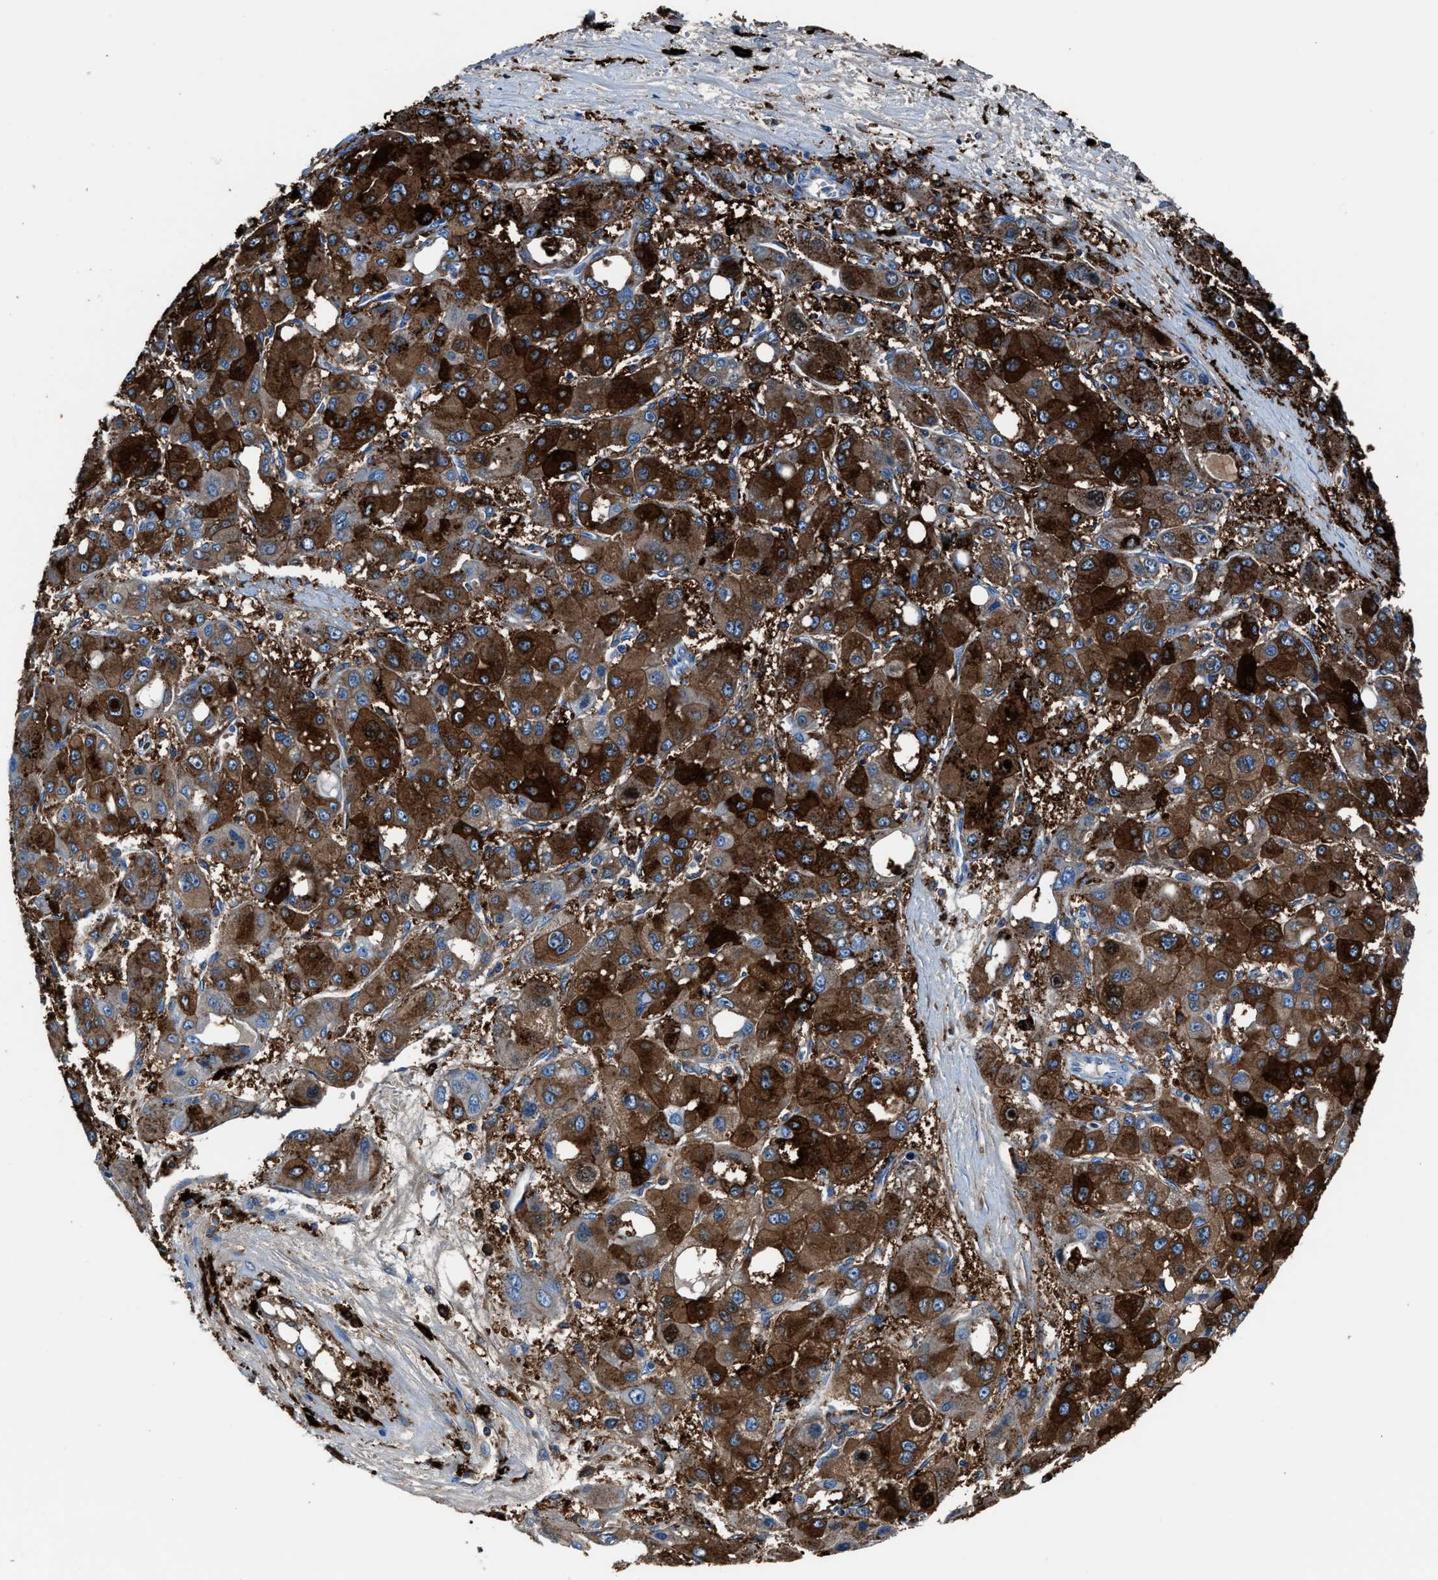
{"staining": {"intensity": "strong", "quantity": ">75%", "location": "cytoplasmic/membranous"}, "tissue": "liver cancer", "cell_type": "Tumor cells", "image_type": "cancer", "snomed": [{"axis": "morphology", "description": "Carcinoma, Hepatocellular, NOS"}, {"axis": "topography", "description": "Liver"}], "caption": "High-power microscopy captured an IHC histopathology image of liver cancer, revealing strong cytoplasmic/membranous staining in about >75% of tumor cells.", "gene": "FTL", "patient": {"sex": "male", "age": 55}}